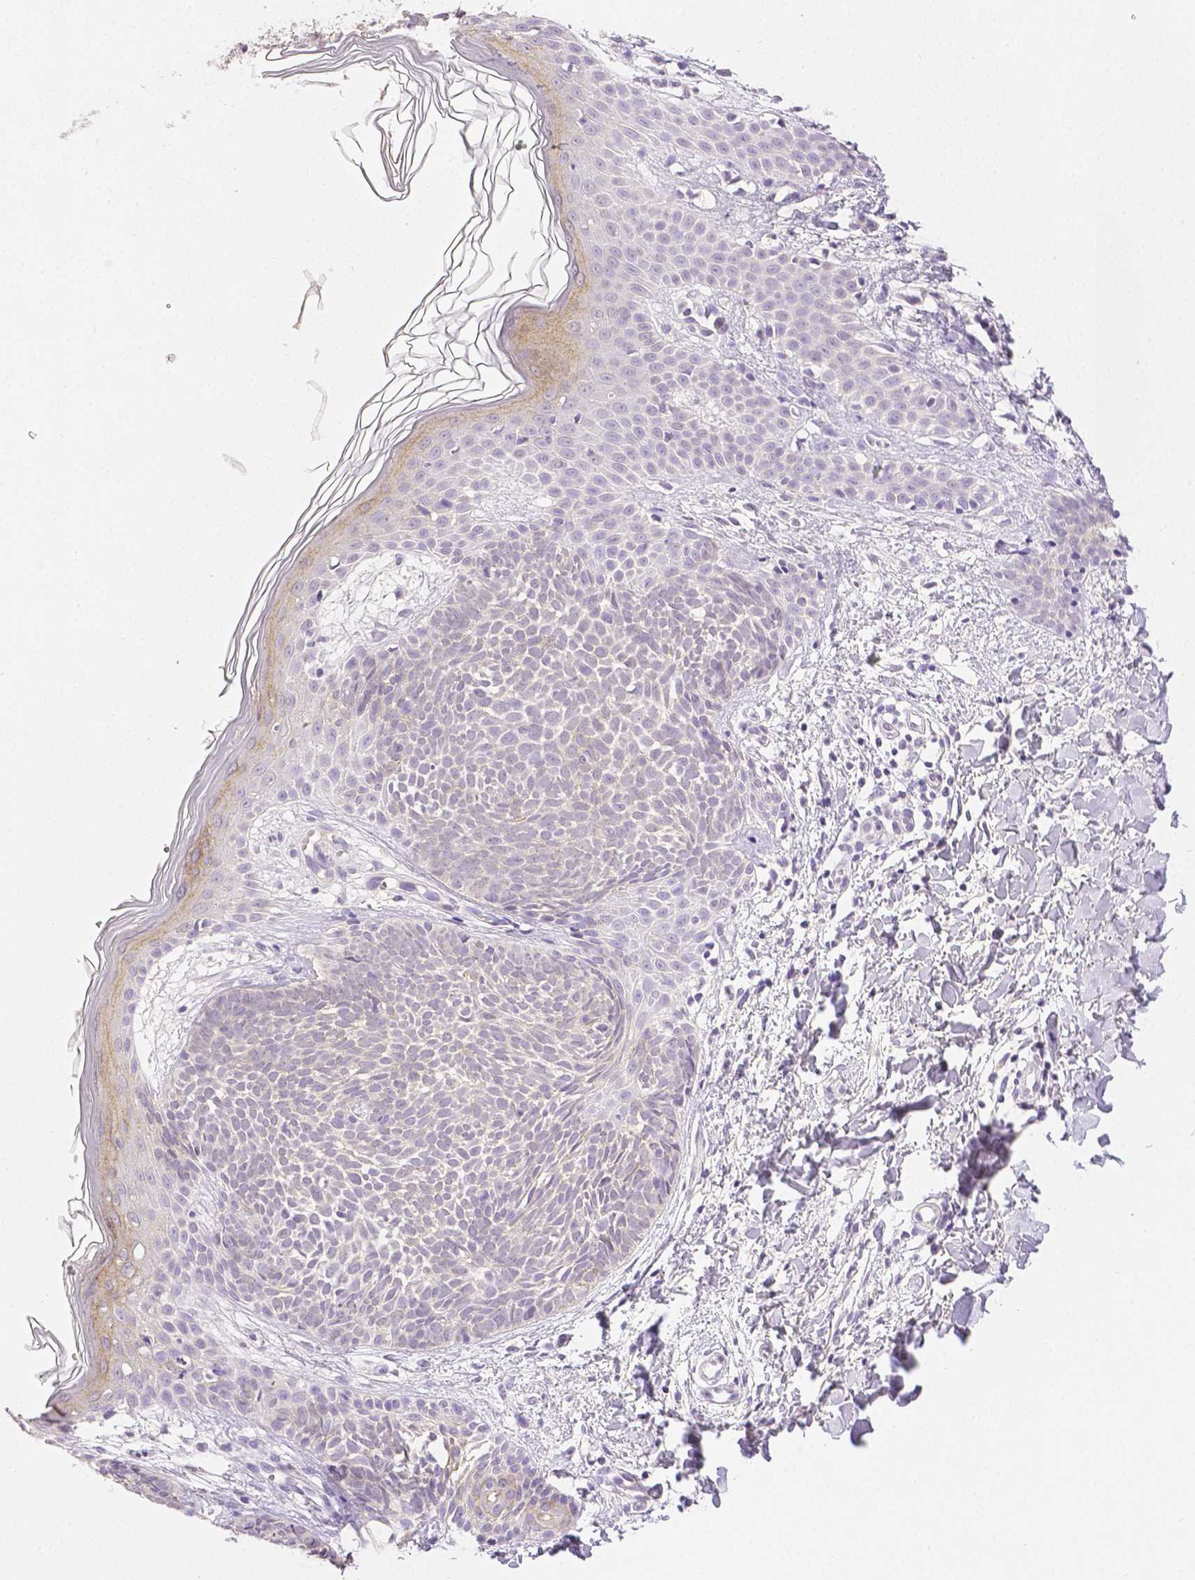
{"staining": {"intensity": "negative", "quantity": "none", "location": "none"}, "tissue": "skin cancer", "cell_type": "Tumor cells", "image_type": "cancer", "snomed": [{"axis": "morphology", "description": "Basal cell carcinoma"}, {"axis": "topography", "description": "Skin"}], "caption": "The immunohistochemistry micrograph has no significant positivity in tumor cells of skin basal cell carcinoma tissue.", "gene": "OCLN", "patient": {"sex": "female", "age": 51}}